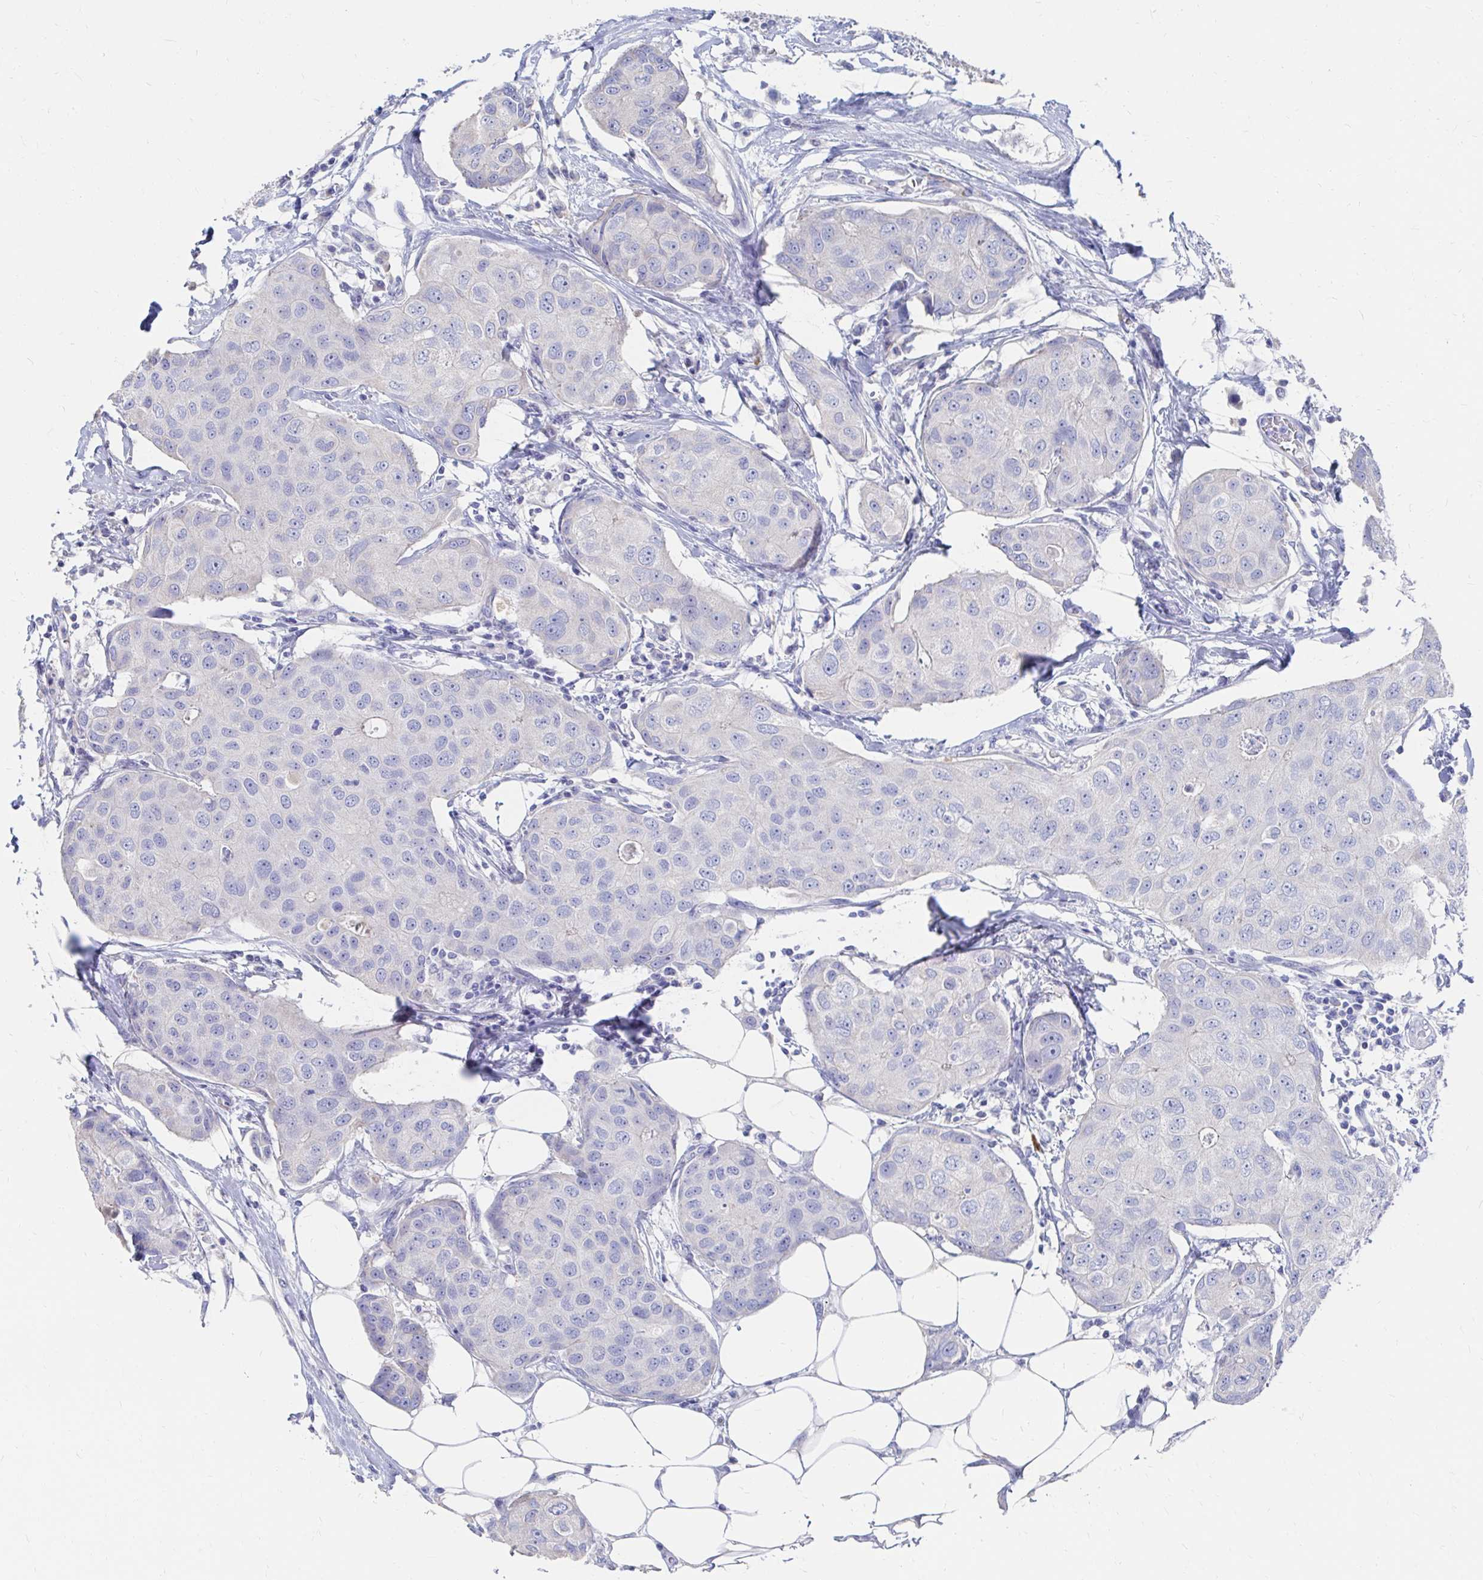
{"staining": {"intensity": "negative", "quantity": "none", "location": "none"}, "tissue": "breast cancer", "cell_type": "Tumor cells", "image_type": "cancer", "snomed": [{"axis": "morphology", "description": "Duct carcinoma"}, {"axis": "topography", "description": "Breast"}, {"axis": "topography", "description": "Lymph node"}], "caption": "A histopathology image of invasive ductal carcinoma (breast) stained for a protein displays no brown staining in tumor cells.", "gene": "LAMC3", "patient": {"sex": "female", "age": 80}}